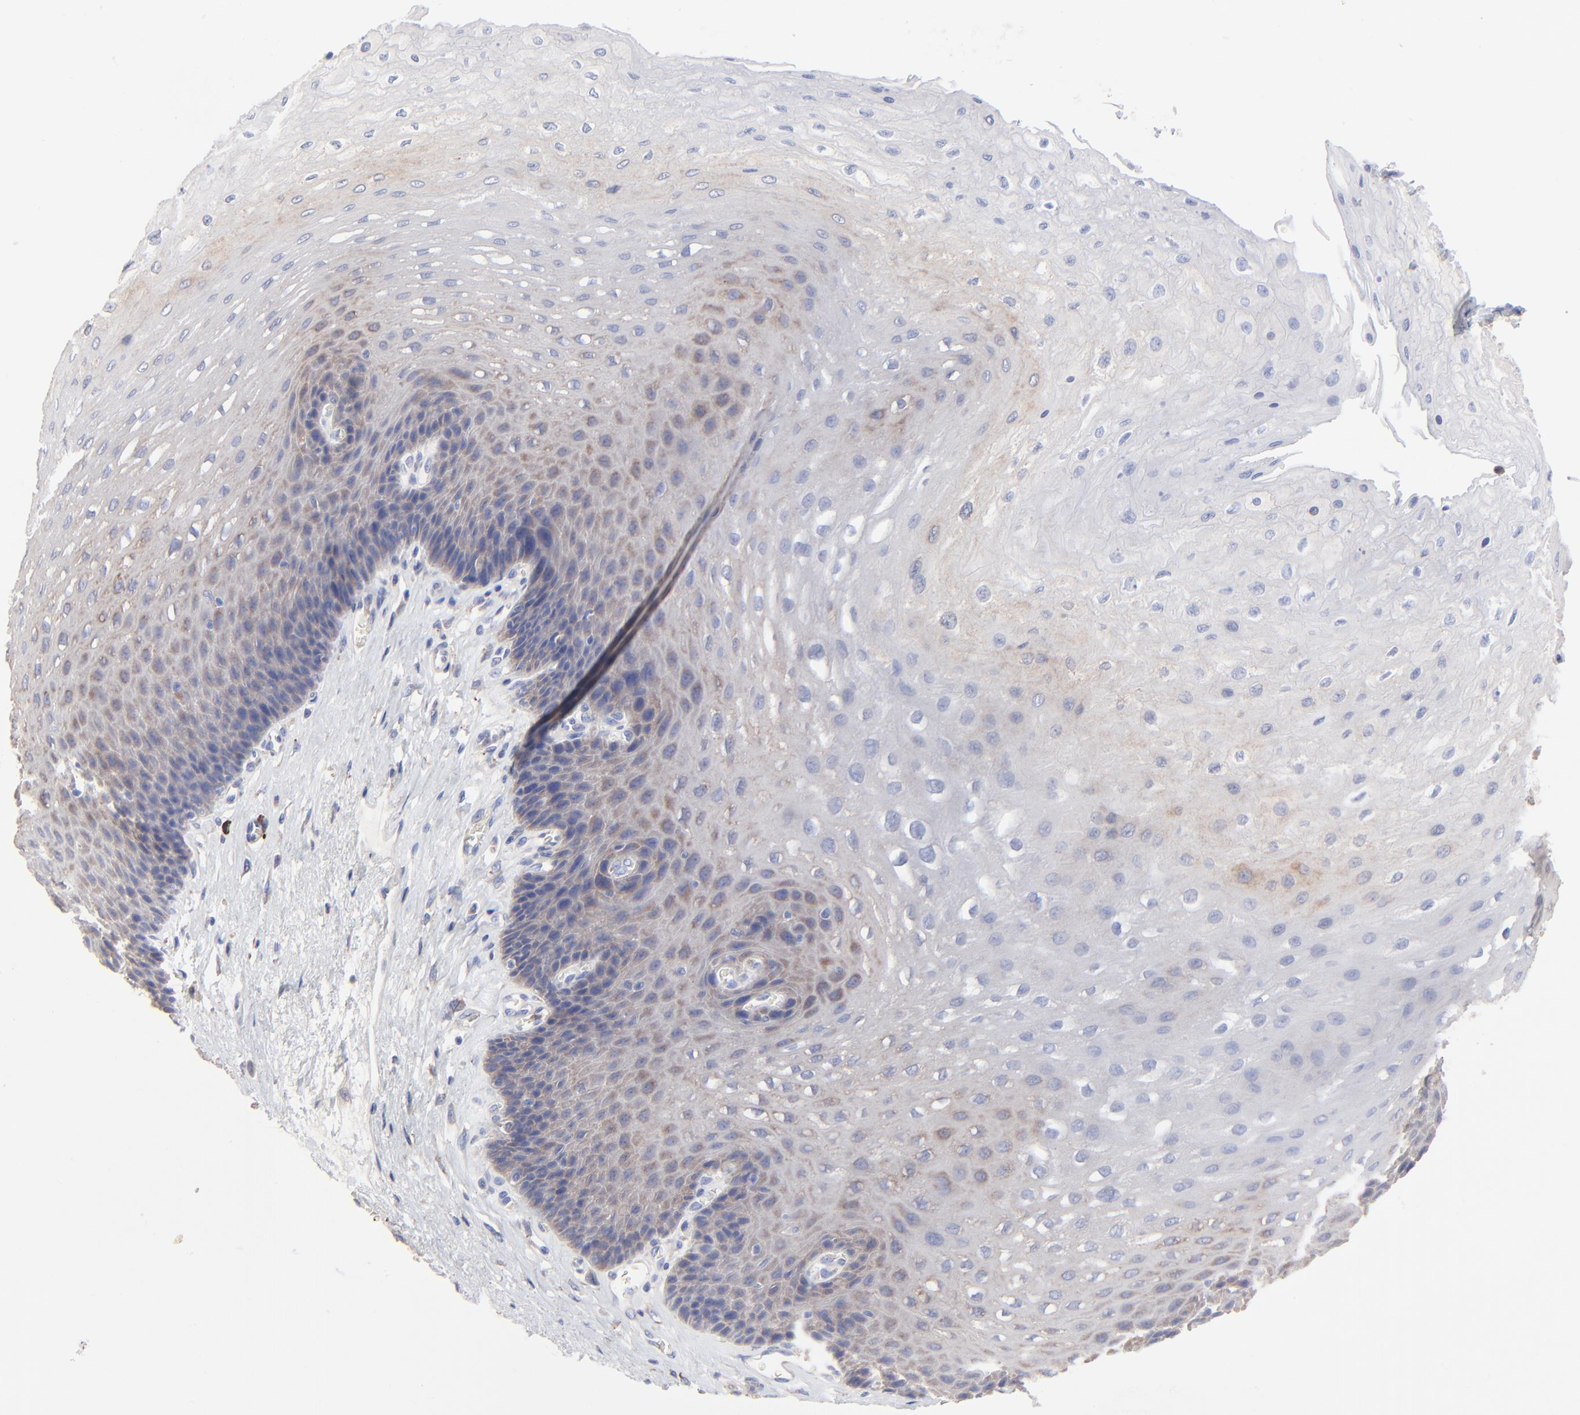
{"staining": {"intensity": "weak", "quantity": ">75%", "location": "cytoplasmic/membranous"}, "tissue": "esophagus", "cell_type": "Squamous epithelial cells", "image_type": "normal", "snomed": [{"axis": "morphology", "description": "Normal tissue, NOS"}, {"axis": "topography", "description": "Esophagus"}], "caption": "A high-resolution micrograph shows immunohistochemistry staining of unremarkable esophagus, which reveals weak cytoplasmic/membranous expression in approximately >75% of squamous epithelial cells.", "gene": "PPFIBP2", "patient": {"sex": "female", "age": 72}}